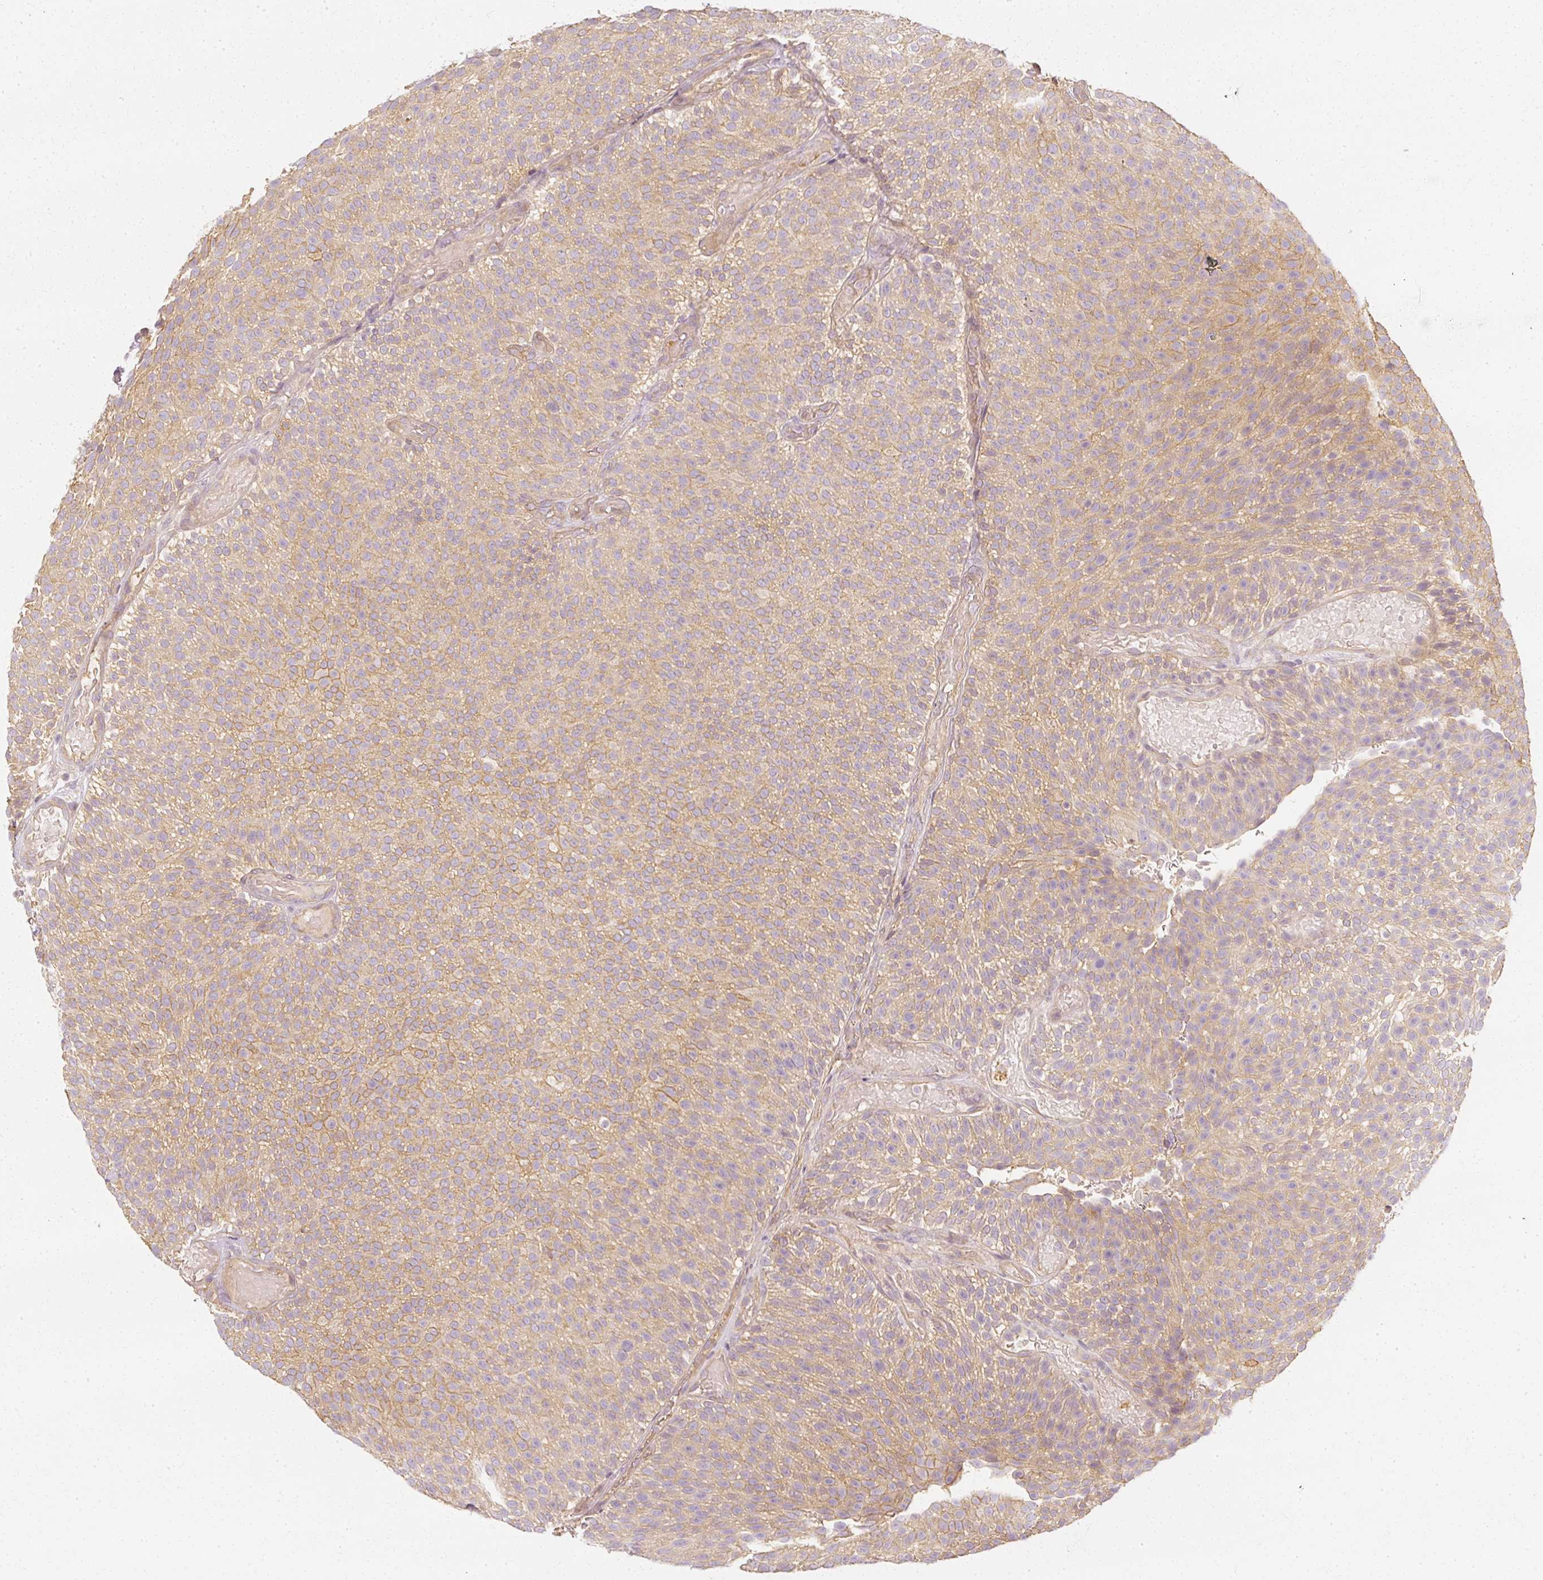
{"staining": {"intensity": "moderate", "quantity": "25%-75%", "location": "cytoplasmic/membranous"}, "tissue": "urothelial cancer", "cell_type": "Tumor cells", "image_type": "cancer", "snomed": [{"axis": "morphology", "description": "Urothelial carcinoma, Low grade"}, {"axis": "topography", "description": "Urinary bladder"}], "caption": "Low-grade urothelial carcinoma stained with a brown dye shows moderate cytoplasmic/membranous positive positivity in approximately 25%-75% of tumor cells.", "gene": "GNAQ", "patient": {"sex": "male", "age": 78}}